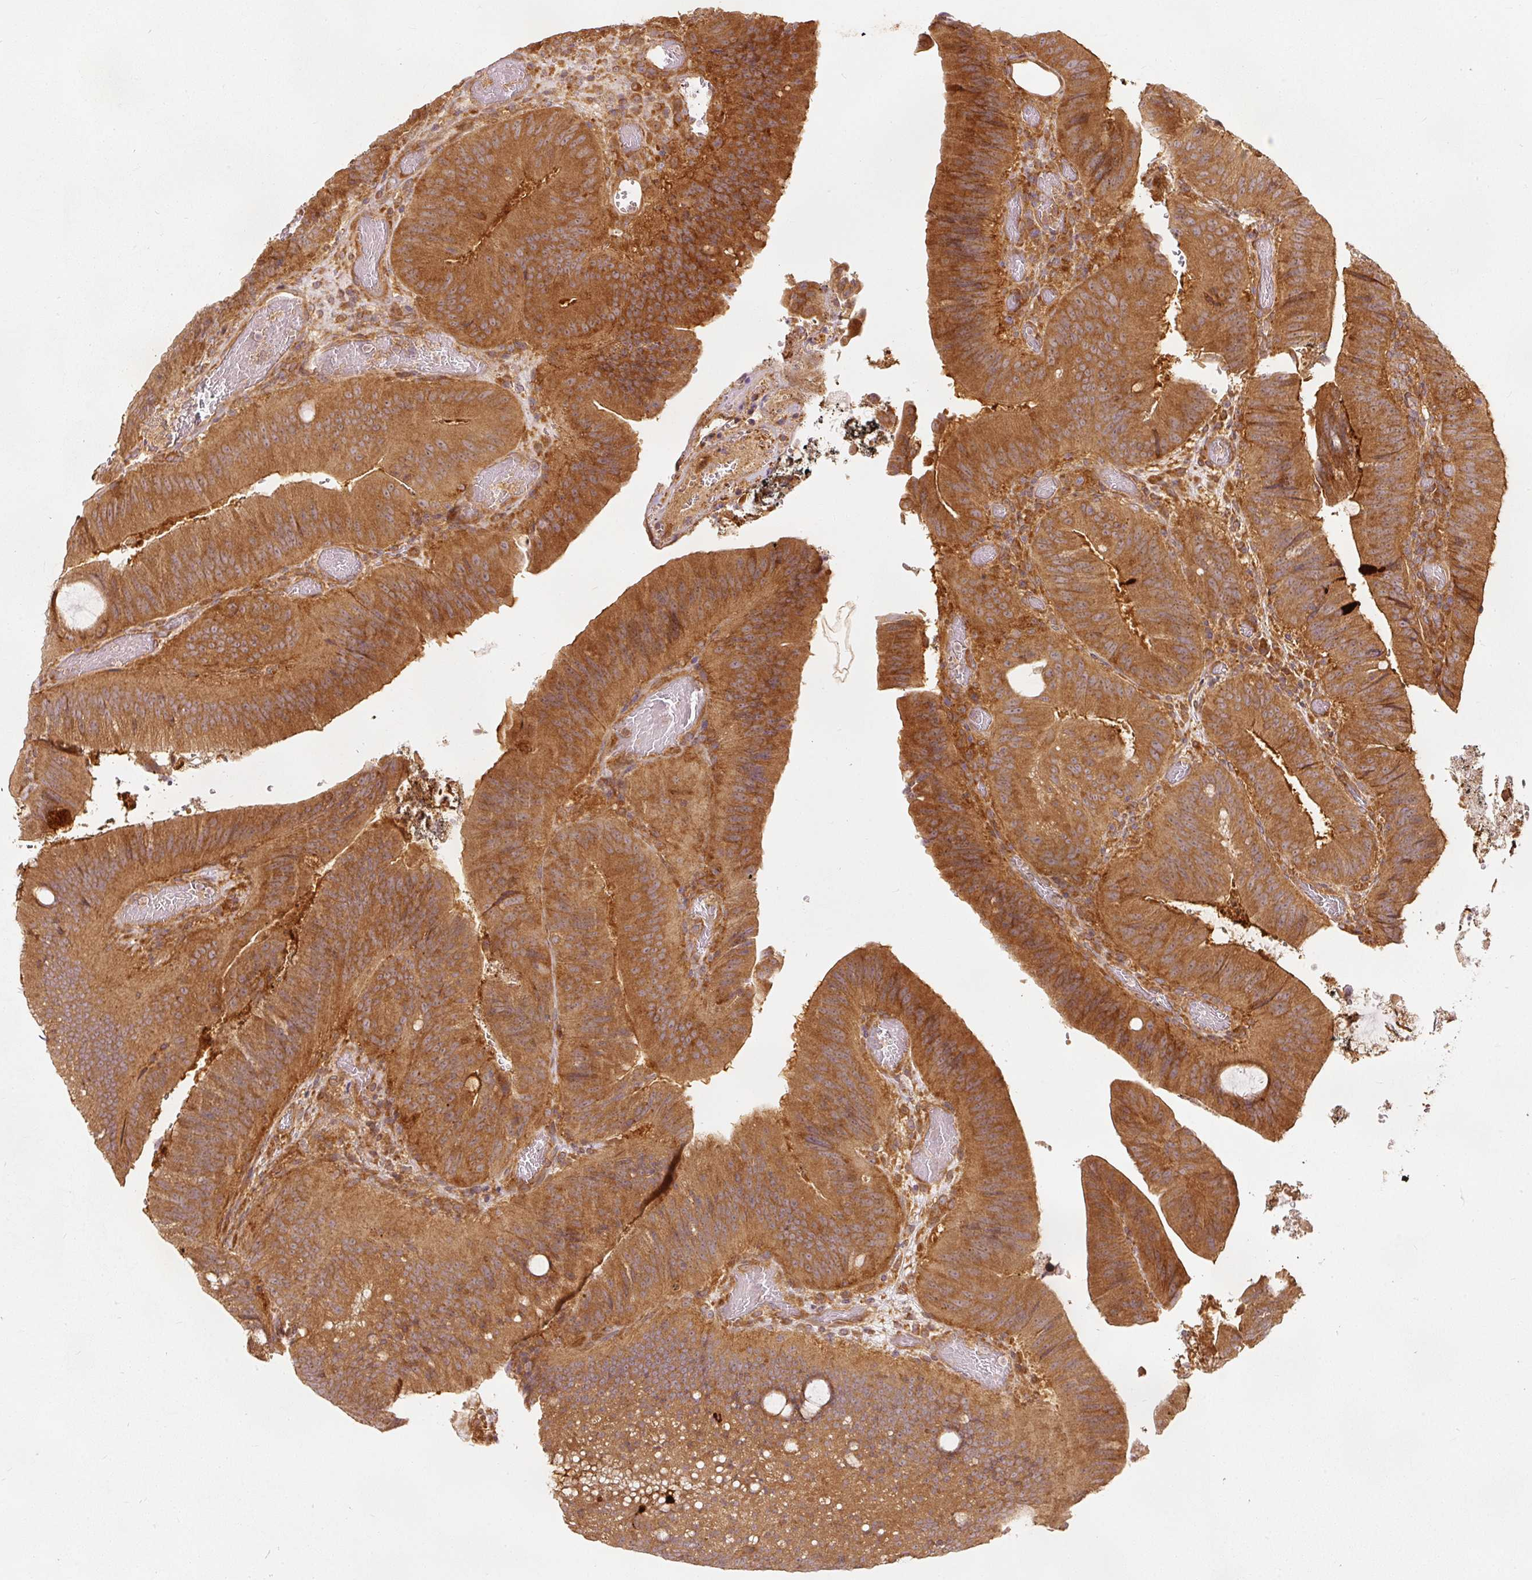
{"staining": {"intensity": "moderate", "quantity": ">75%", "location": "cytoplasmic/membranous"}, "tissue": "colorectal cancer", "cell_type": "Tumor cells", "image_type": "cancer", "snomed": [{"axis": "morphology", "description": "Adenocarcinoma, NOS"}, {"axis": "topography", "description": "Colon"}], "caption": "DAB immunohistochemical staining of human colorectal adenocarcinoma reveals moderate cytoplasmic/membranous protein positivity in approximately >75% of tumor cells. The staining was performed using DAB (3,3'-diaminobenzidine), with brown indicating positive protein expression. Nuclei are stained blue with hematoxylin.", "gene": "EIF3B", "patient": {"sex": "female", "age": 43}}